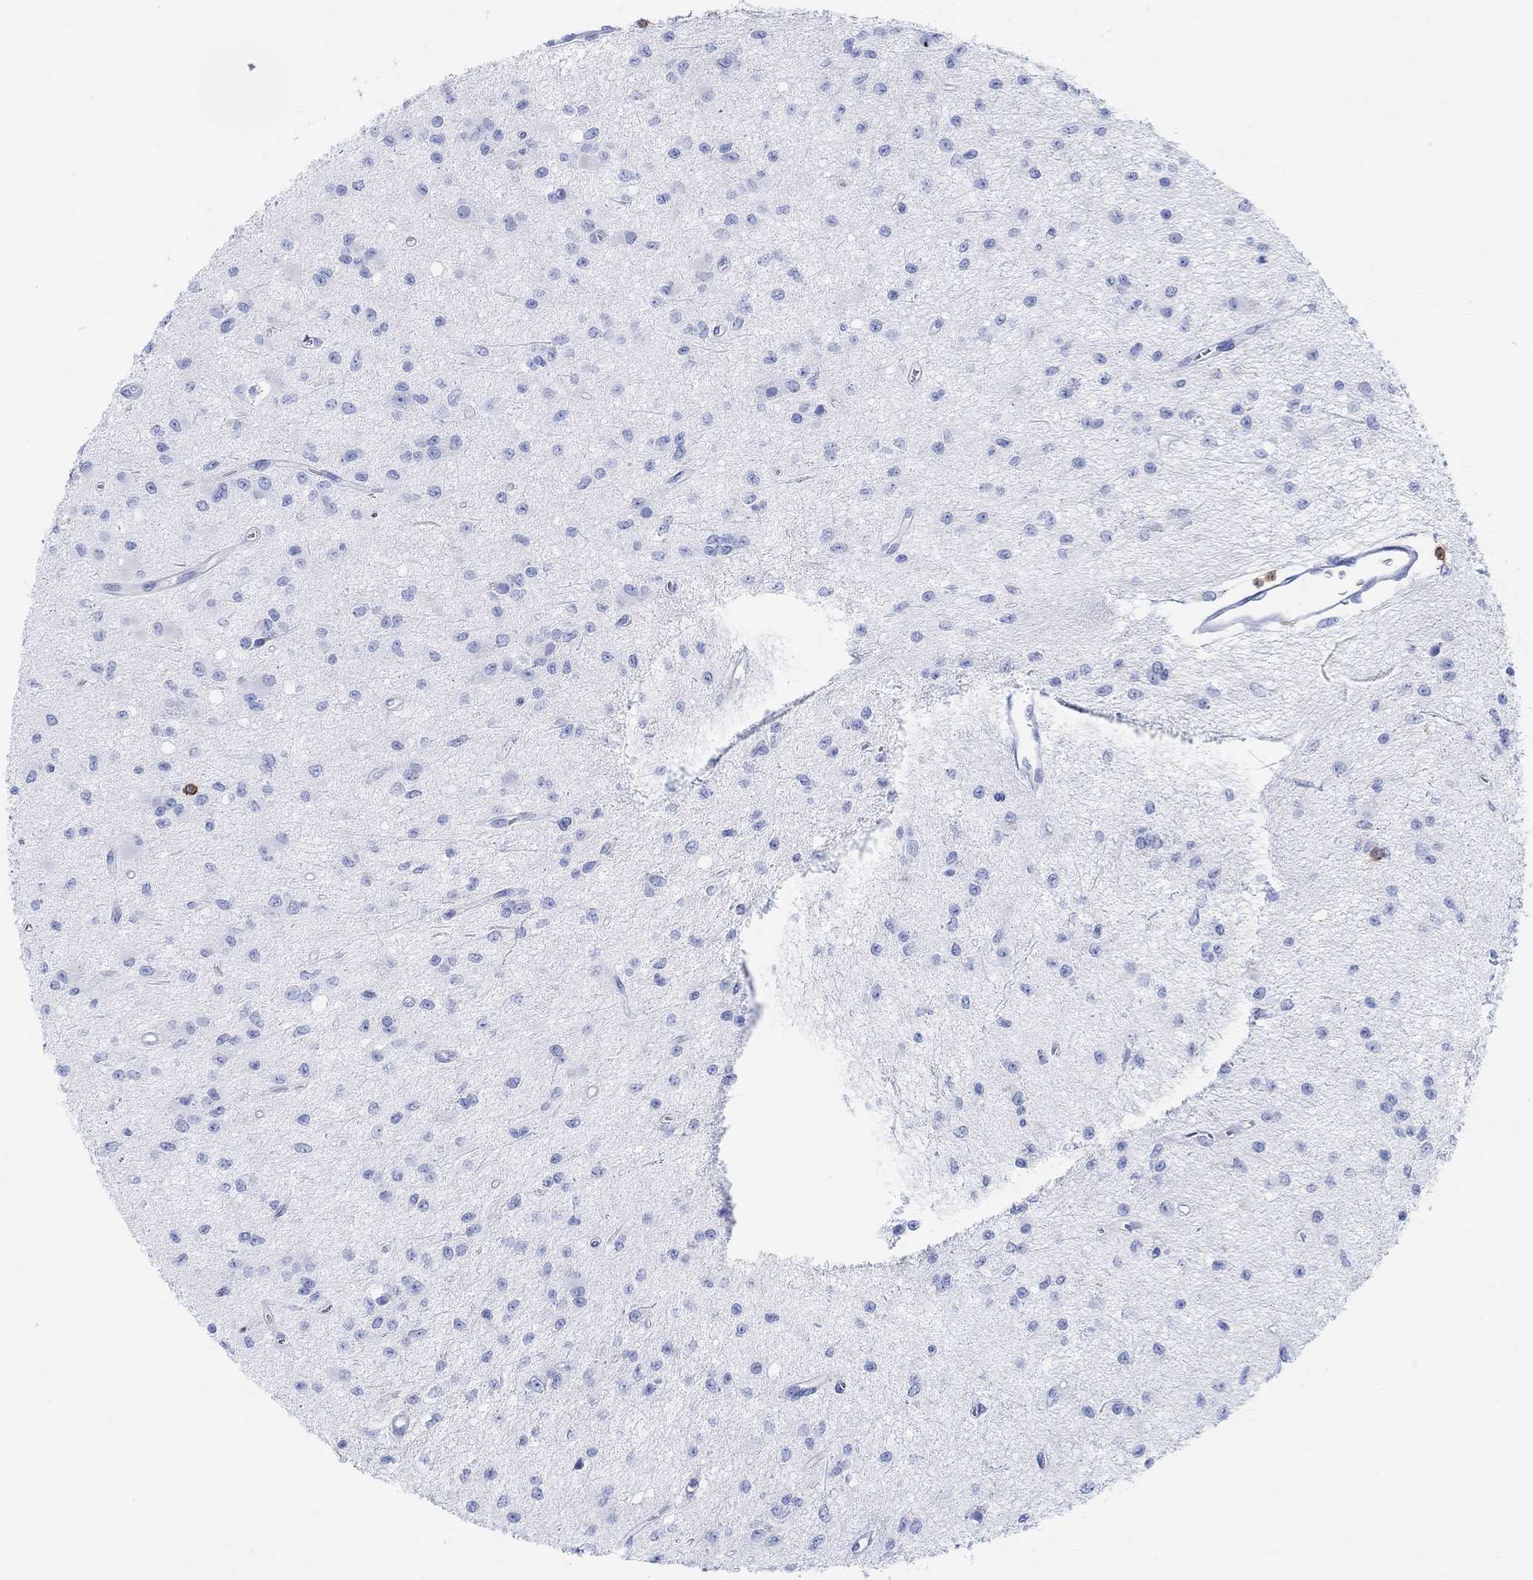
{"staining": {"intensity": "negative", "quantity": "none", "location": "none"}, "tissue": "glioma", "cell_type": "Tumor cells", "image_type": "cancer", "snomed": [{"axis": "morphology", "description": "Glioma, malignant, Low grade"}, {"axis": "topography", "description": "Brain"}], "caption": "The micrograph shows no significant expression in tumor cells of malignant low-grade glioma.", "gene": "GPR65", "patient": {"sex": "female", "age": 45}}